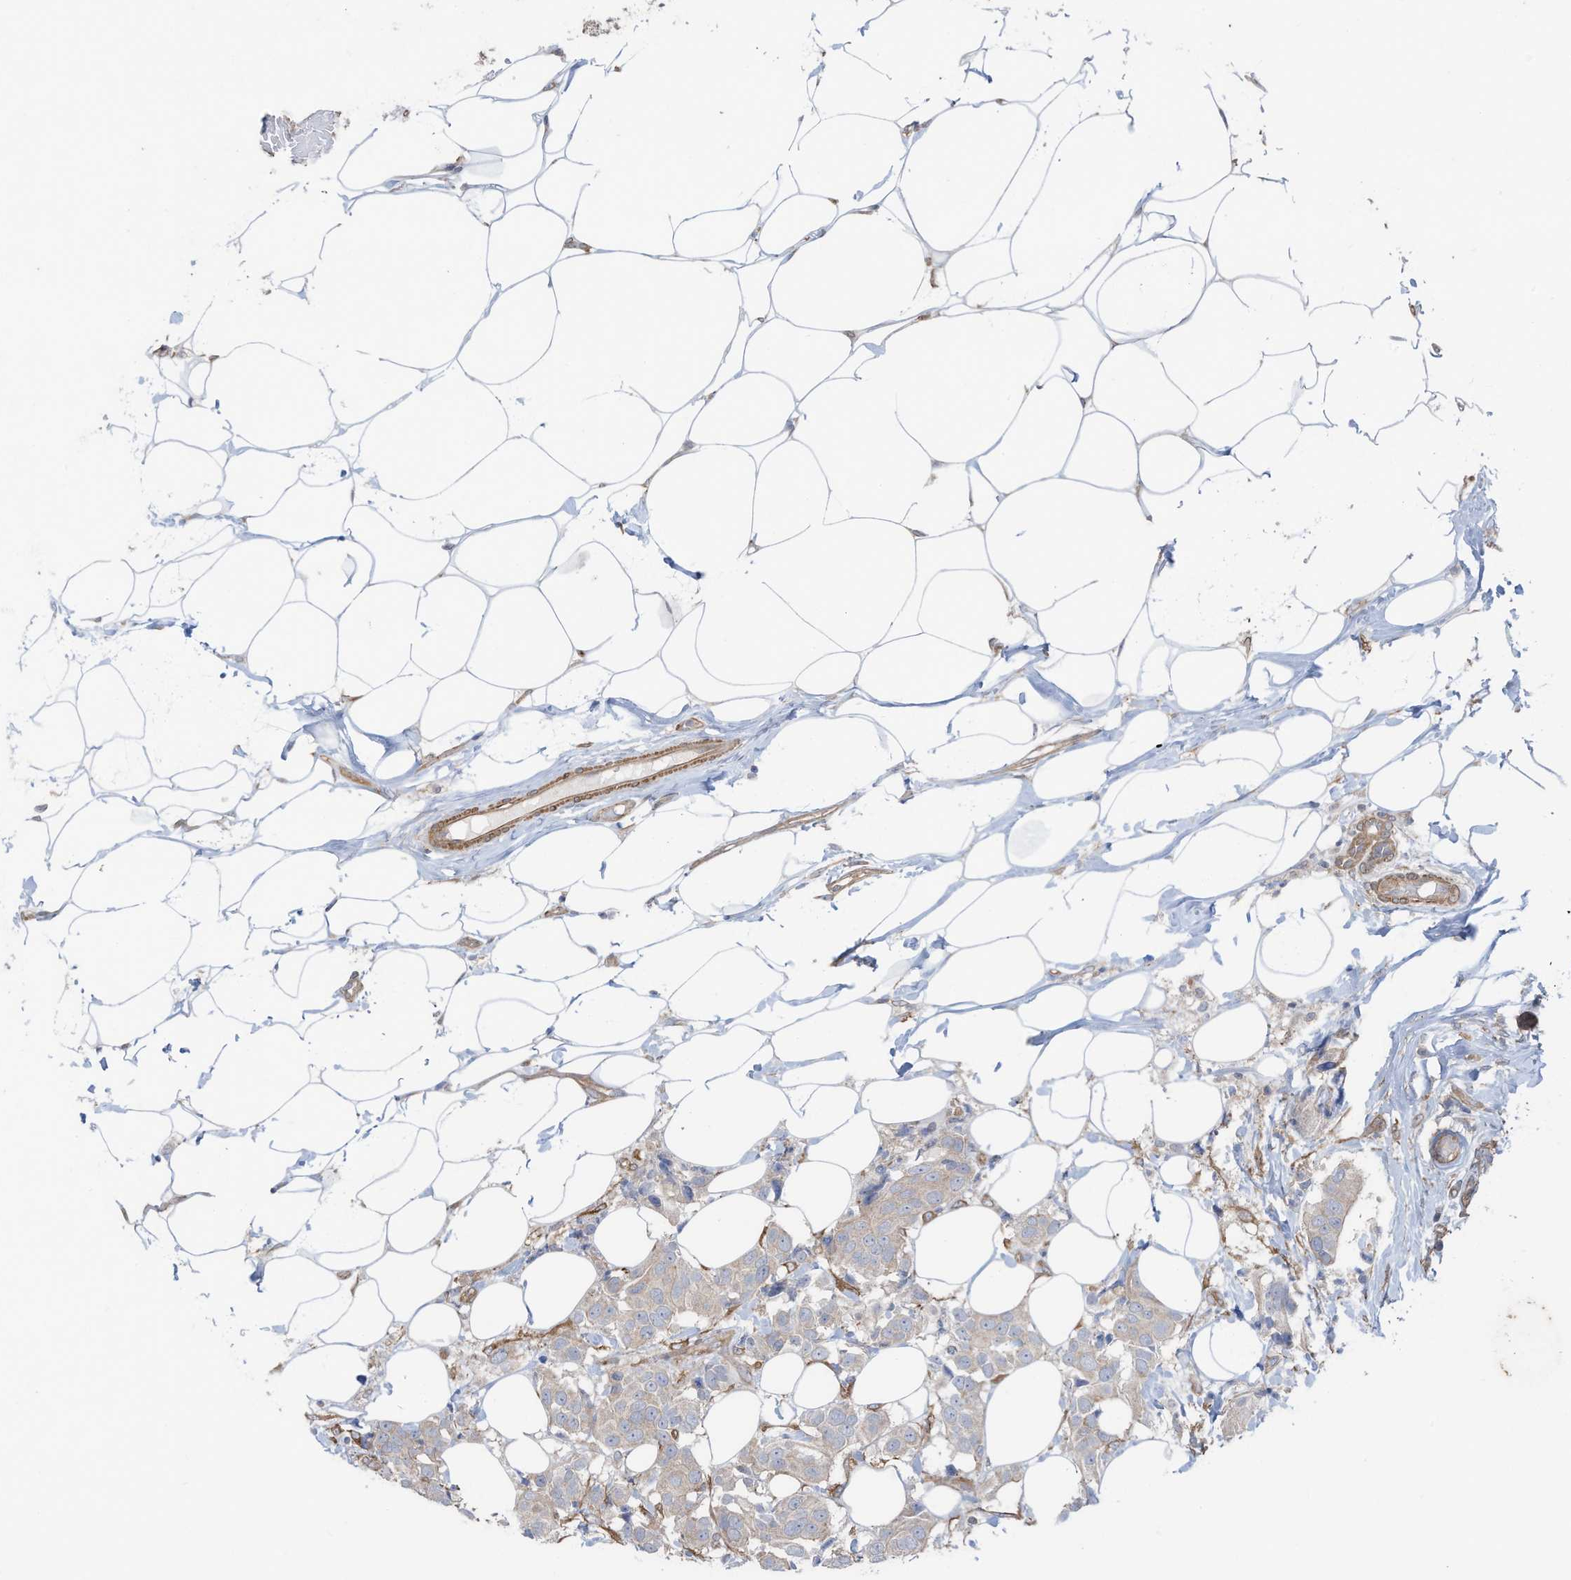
{"staining": {"intensity": "weak", "quantity": ">75%", "location": "cytoplasmic/membranous"}, "tissue": "breast cancer", "cell_type": "Tumor cells", "image_type": "cancer", "snomed": [{"axis": "morphology", "description": "Normal tissue, NOS"}, {"axis": "morphology", "description": "Duct carcinoma"}, {"axis": "topography", "description": "Breast"}], "caption": "Protein expression analysis of infiltrating ductal carcinoma (breast) exhibits weak cytoplasmic/membranous expression in approximately >75% of tumor cells.", "gene": "SLC17A7", "patient": {"sex": "female", "age": 39}}